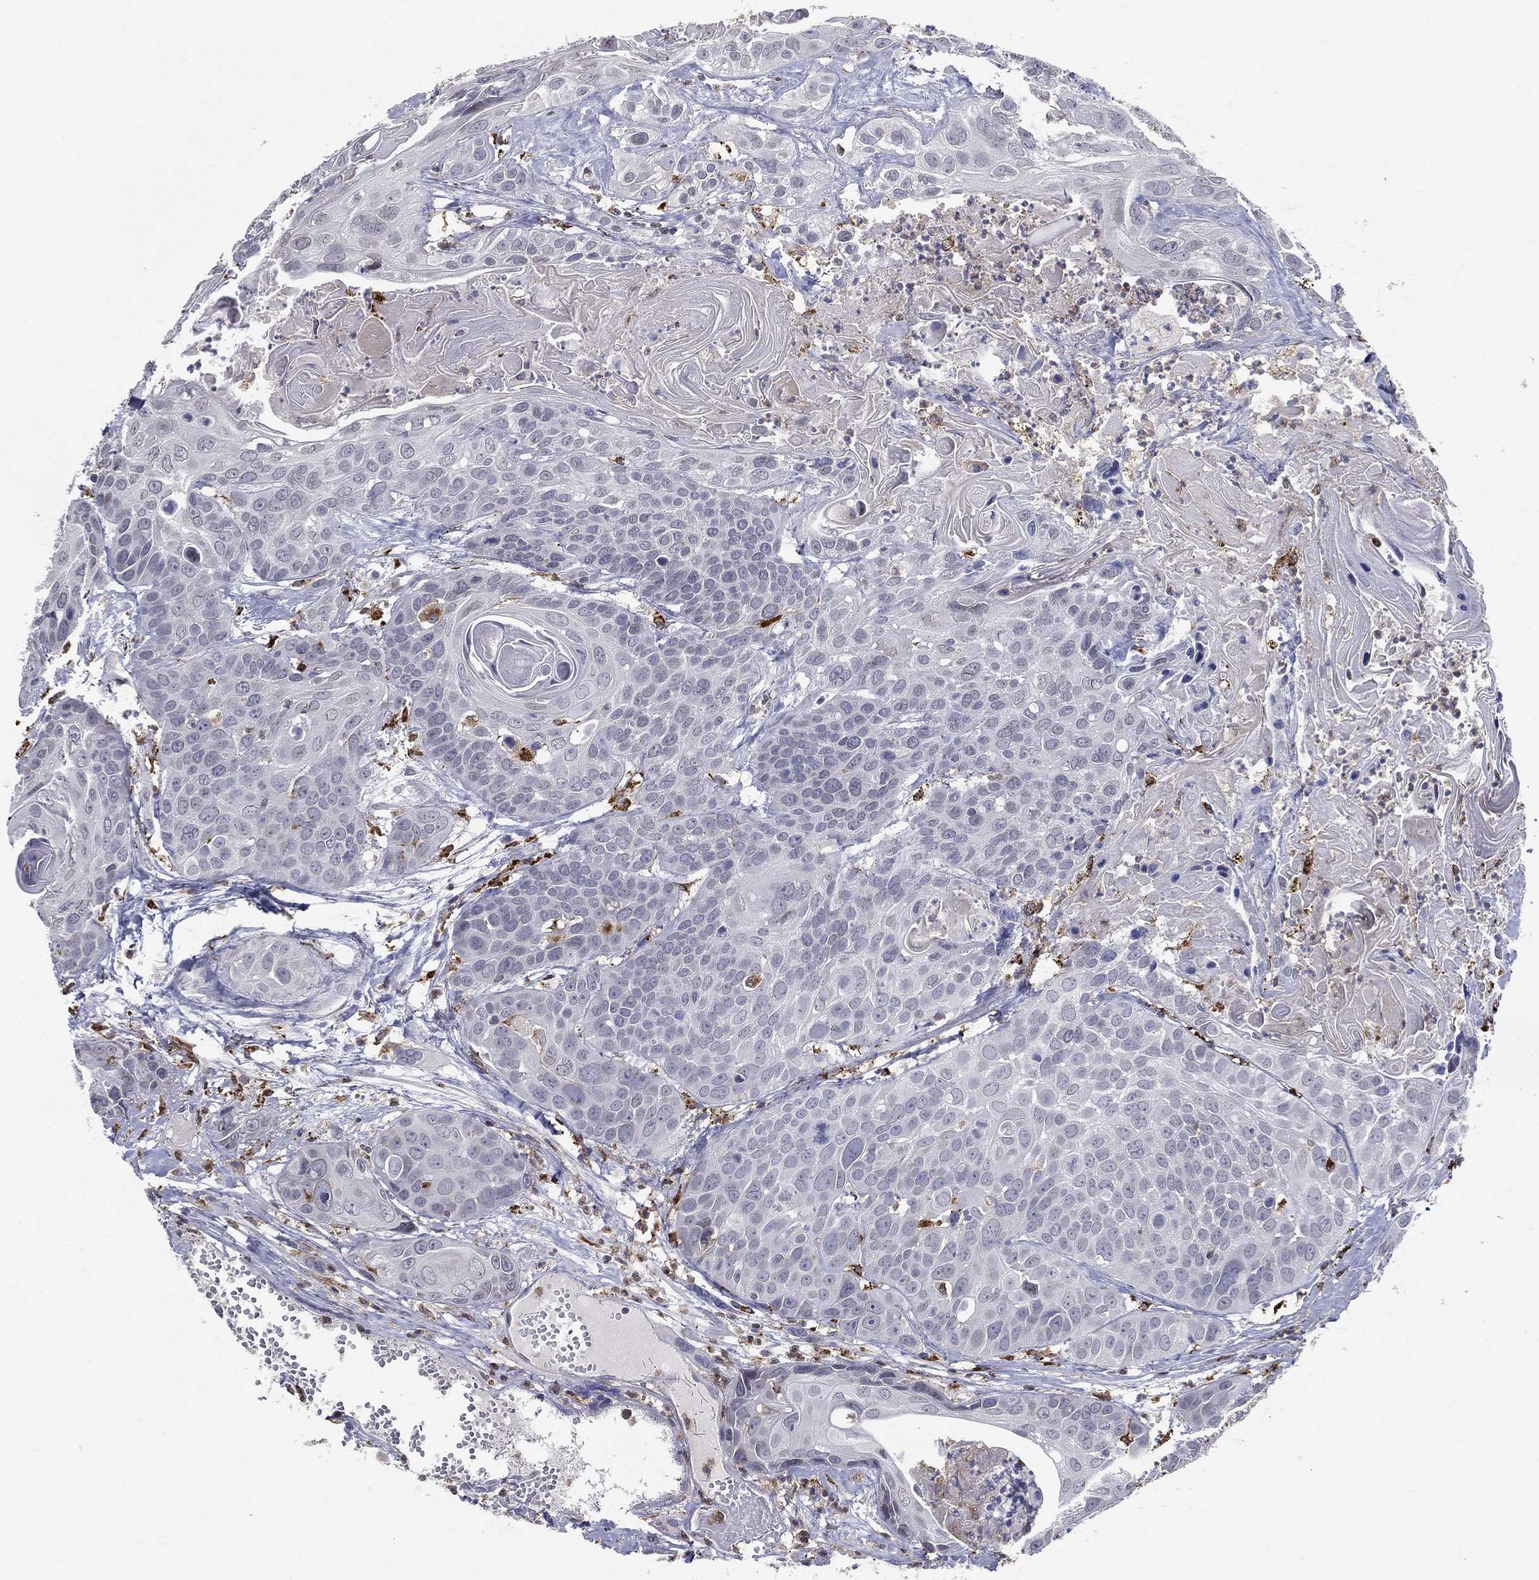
{"staining": {"intensity": "negative", "quantity": "none", "location": "none"}, "tissue": "head and neck cancer", "cell_type": "Tumor cells", "image_type": "cancer", "snomed": [{"axis": "morphology", "description": "Squamous cell carcinoma, NOS"}, {"axis": "topography", "description": "Oral tissue"}, {"axis": "topography", "description": "Head-Neck"}], "caption": "The micrograph displays no significant staining in tumor cells of head and neck cancer. (Brightfield microscopy of DAB IHC at high magnification).", "gene": "EVI2B", "patient": {"sex": "male", "age": 56}}